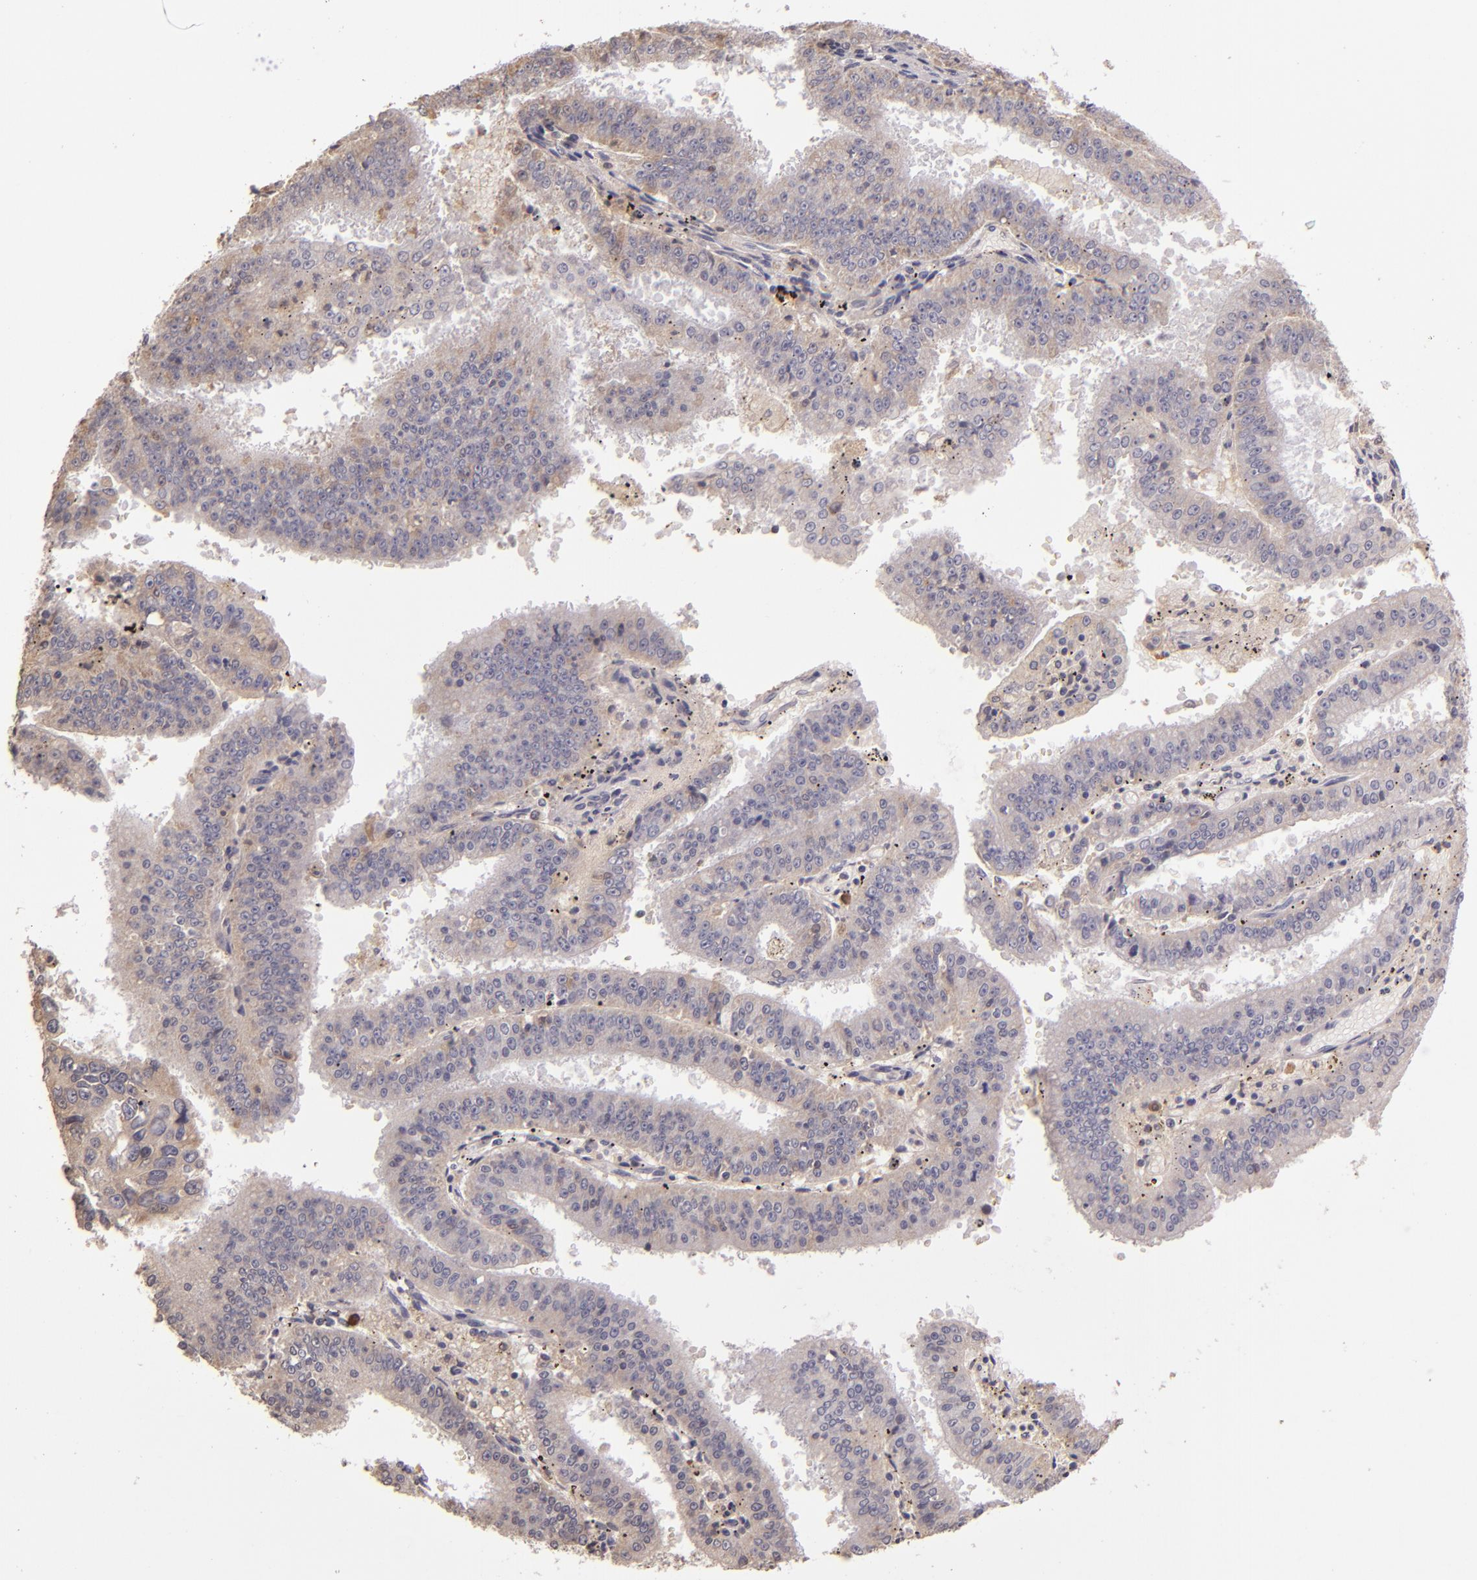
{"staining": {"intensity": "weak", "quantity": "25%-75%", "location": "cytoplasmic/membranous"}, "tissue": "endometrial cancer", "cell_type": "Tumor cells", "image_type": "cancer", "snomed": [{"axis": "morphology", "description": "Adenocarcinoma, NOS"}, {"axis": "topography", "description": "Endometrium"}], "caption": "A high-resolution image shows immunohistochemistry staining of endometrial cancer (adenocarcinoma), which reveals weak cytoplasmic/membranous positivity in approximately 25%-75% of tumor cells. (DAB (3,3'-diaminobenzidine) IHC with brightfield microscopy, high magnification).", "gene": "ABL1", "patient": {"sex": "female", "age": 66}}